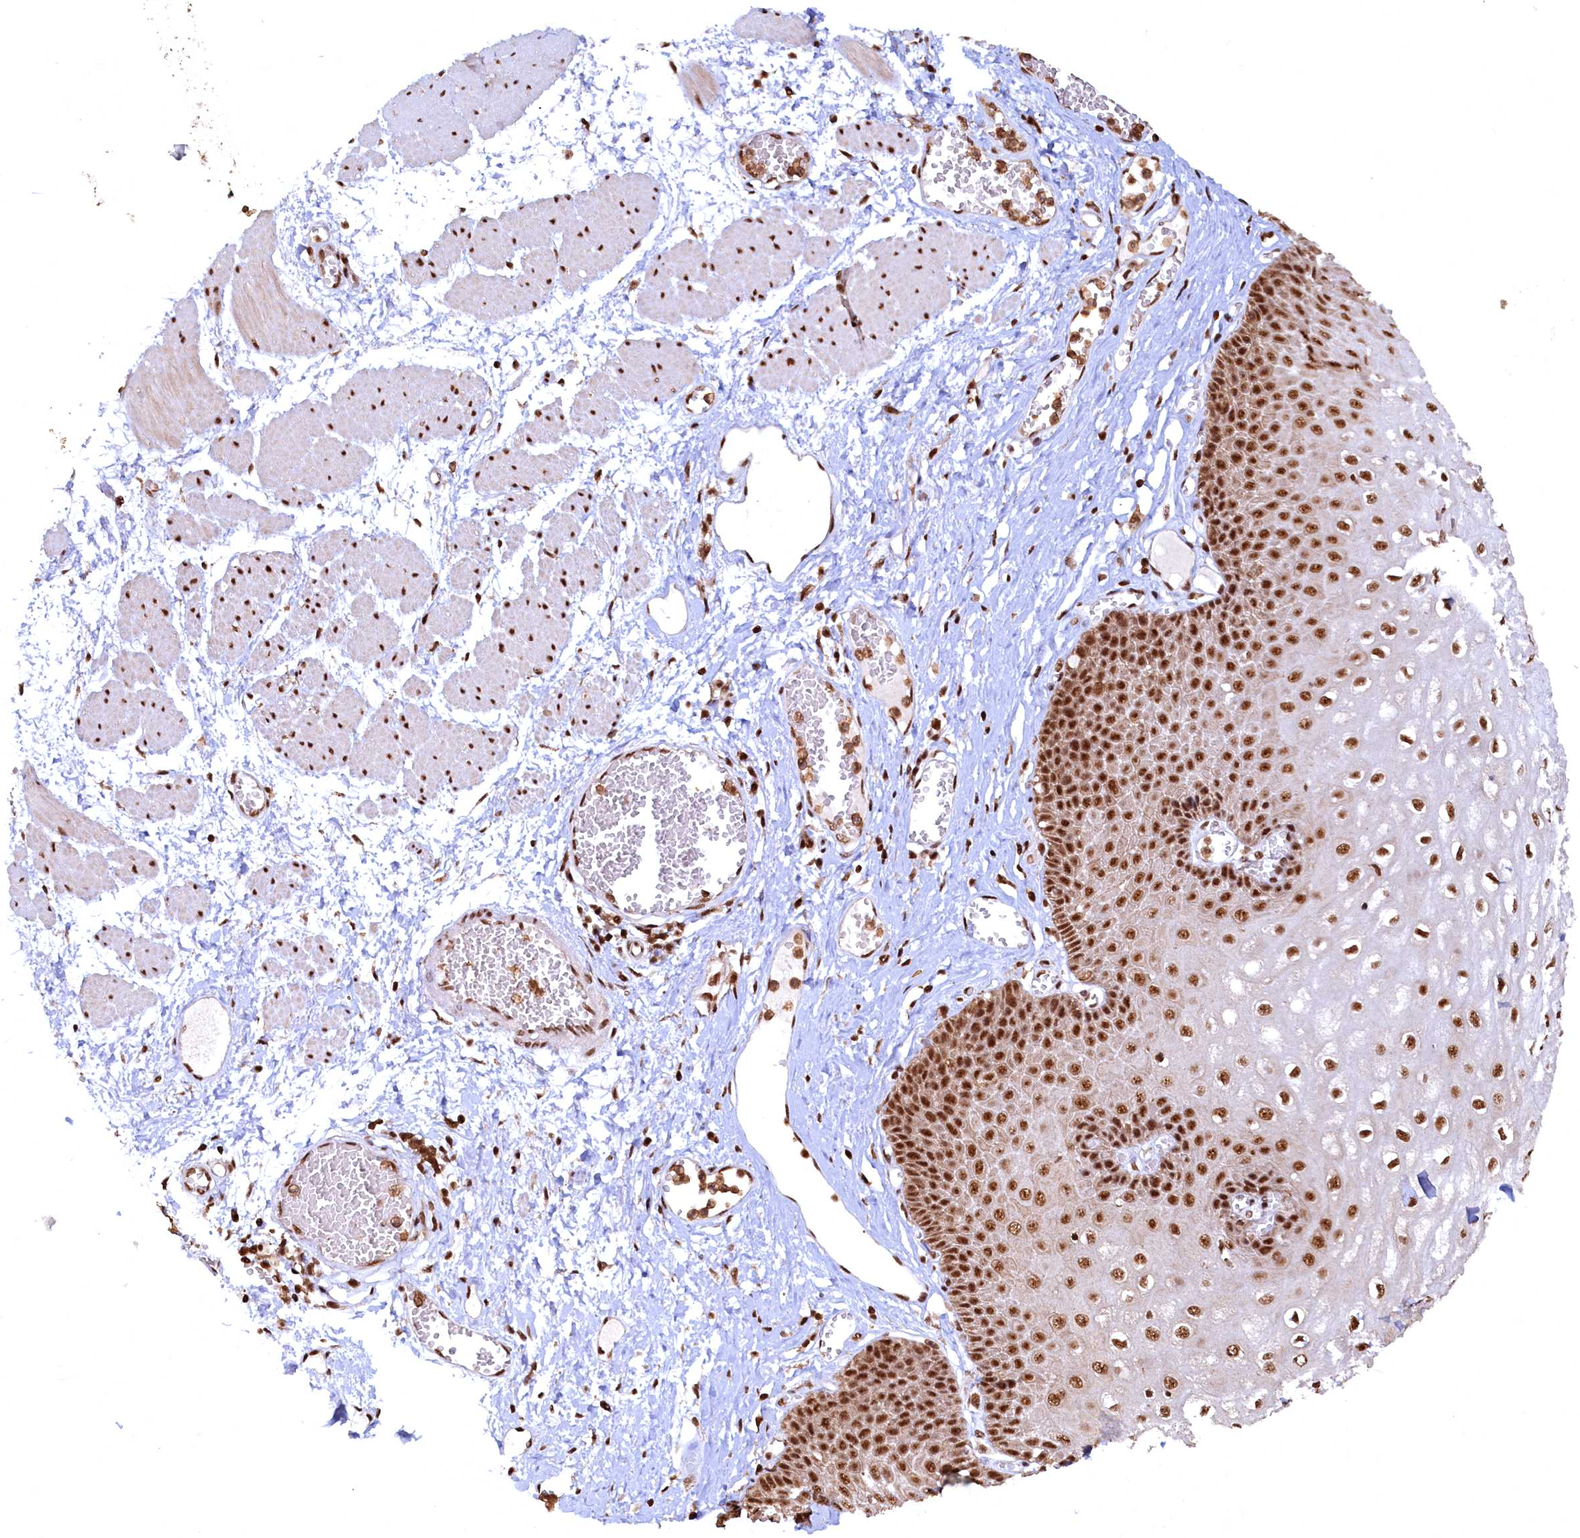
{"staining": {"intensity": "strong", "quantity": ">75%", "location": "nuclear"}, "tissue": "esophagus", "cell_type": "Squamous epithelial cells", "image_type": "normal", "snomed": [{"axis": "morphology", "description": "Normal tissue, NOS"}, {"axis": "topography", "description": "Esophagus"}], "caption": "Immunohistochemistry (IHC) of unremarkable human esophagus exhibits high levels of strong nuclear staining in approximately >75% of squamous epithelial cells.", "gene": "RSRC2", "patient": {"sex": "male", "age": 60}}